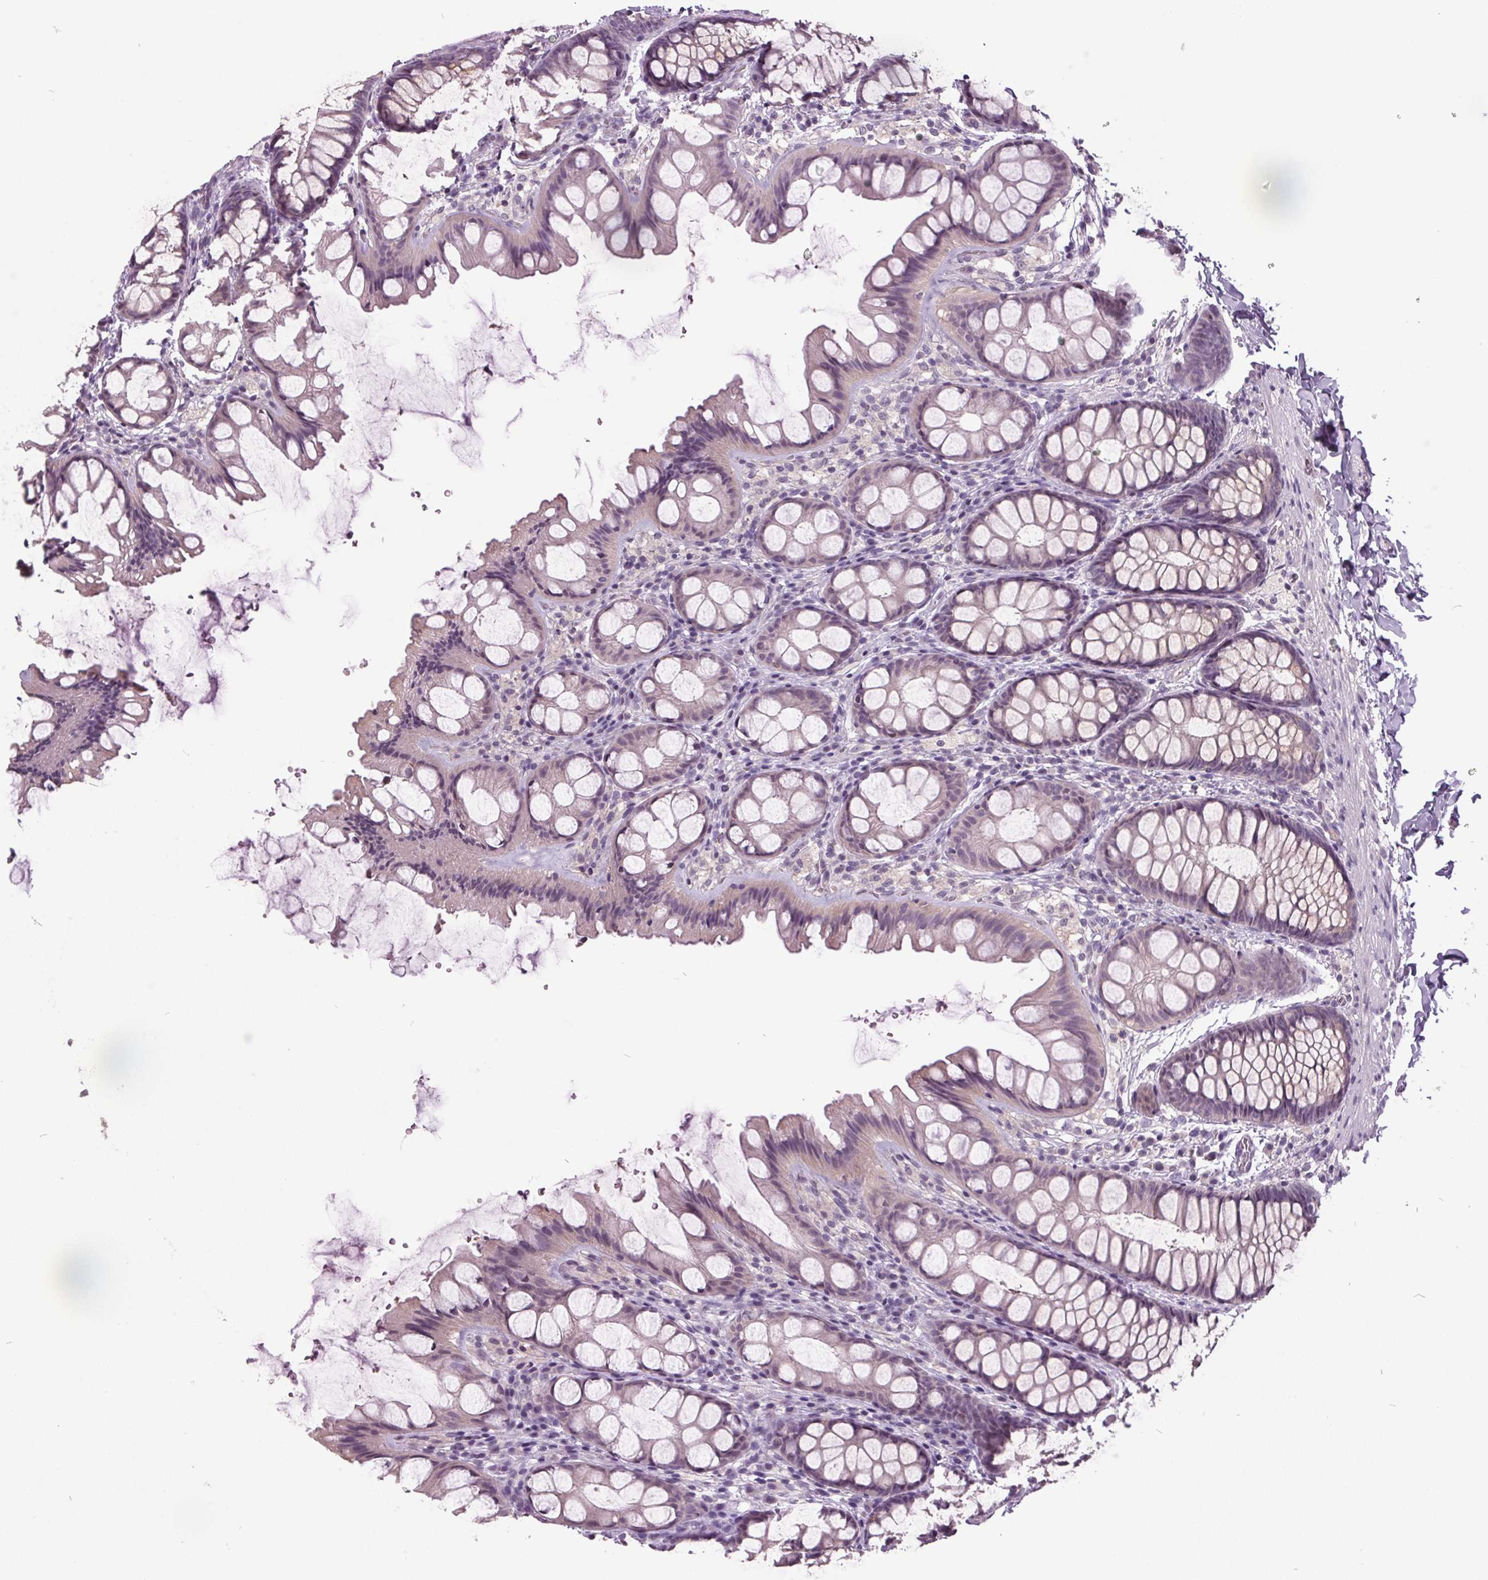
{"staining": {"intensity": "negative", "quantity": "none", "location": "none"}, "tissue": "colon", "cell_type": "Endothelial cells", "image_type": "normal", "snomed": [{"axis": "morphology", "description": "Normal tissue, NOS"}, {"axis": "topography", "description": "Colon"}], "caption": "High magnification brightfield microscopy of benign colon stained with DAB (3,3'-diaminobenzidine) (brown) and counterstained with hematoxylin (blue): endothelial cells show no significant staining. (Immunohistochemistry, brightfield microscopy, high magnification).", "gene": "C2orf16", "patient": {"sex": "male", "age": 47}}